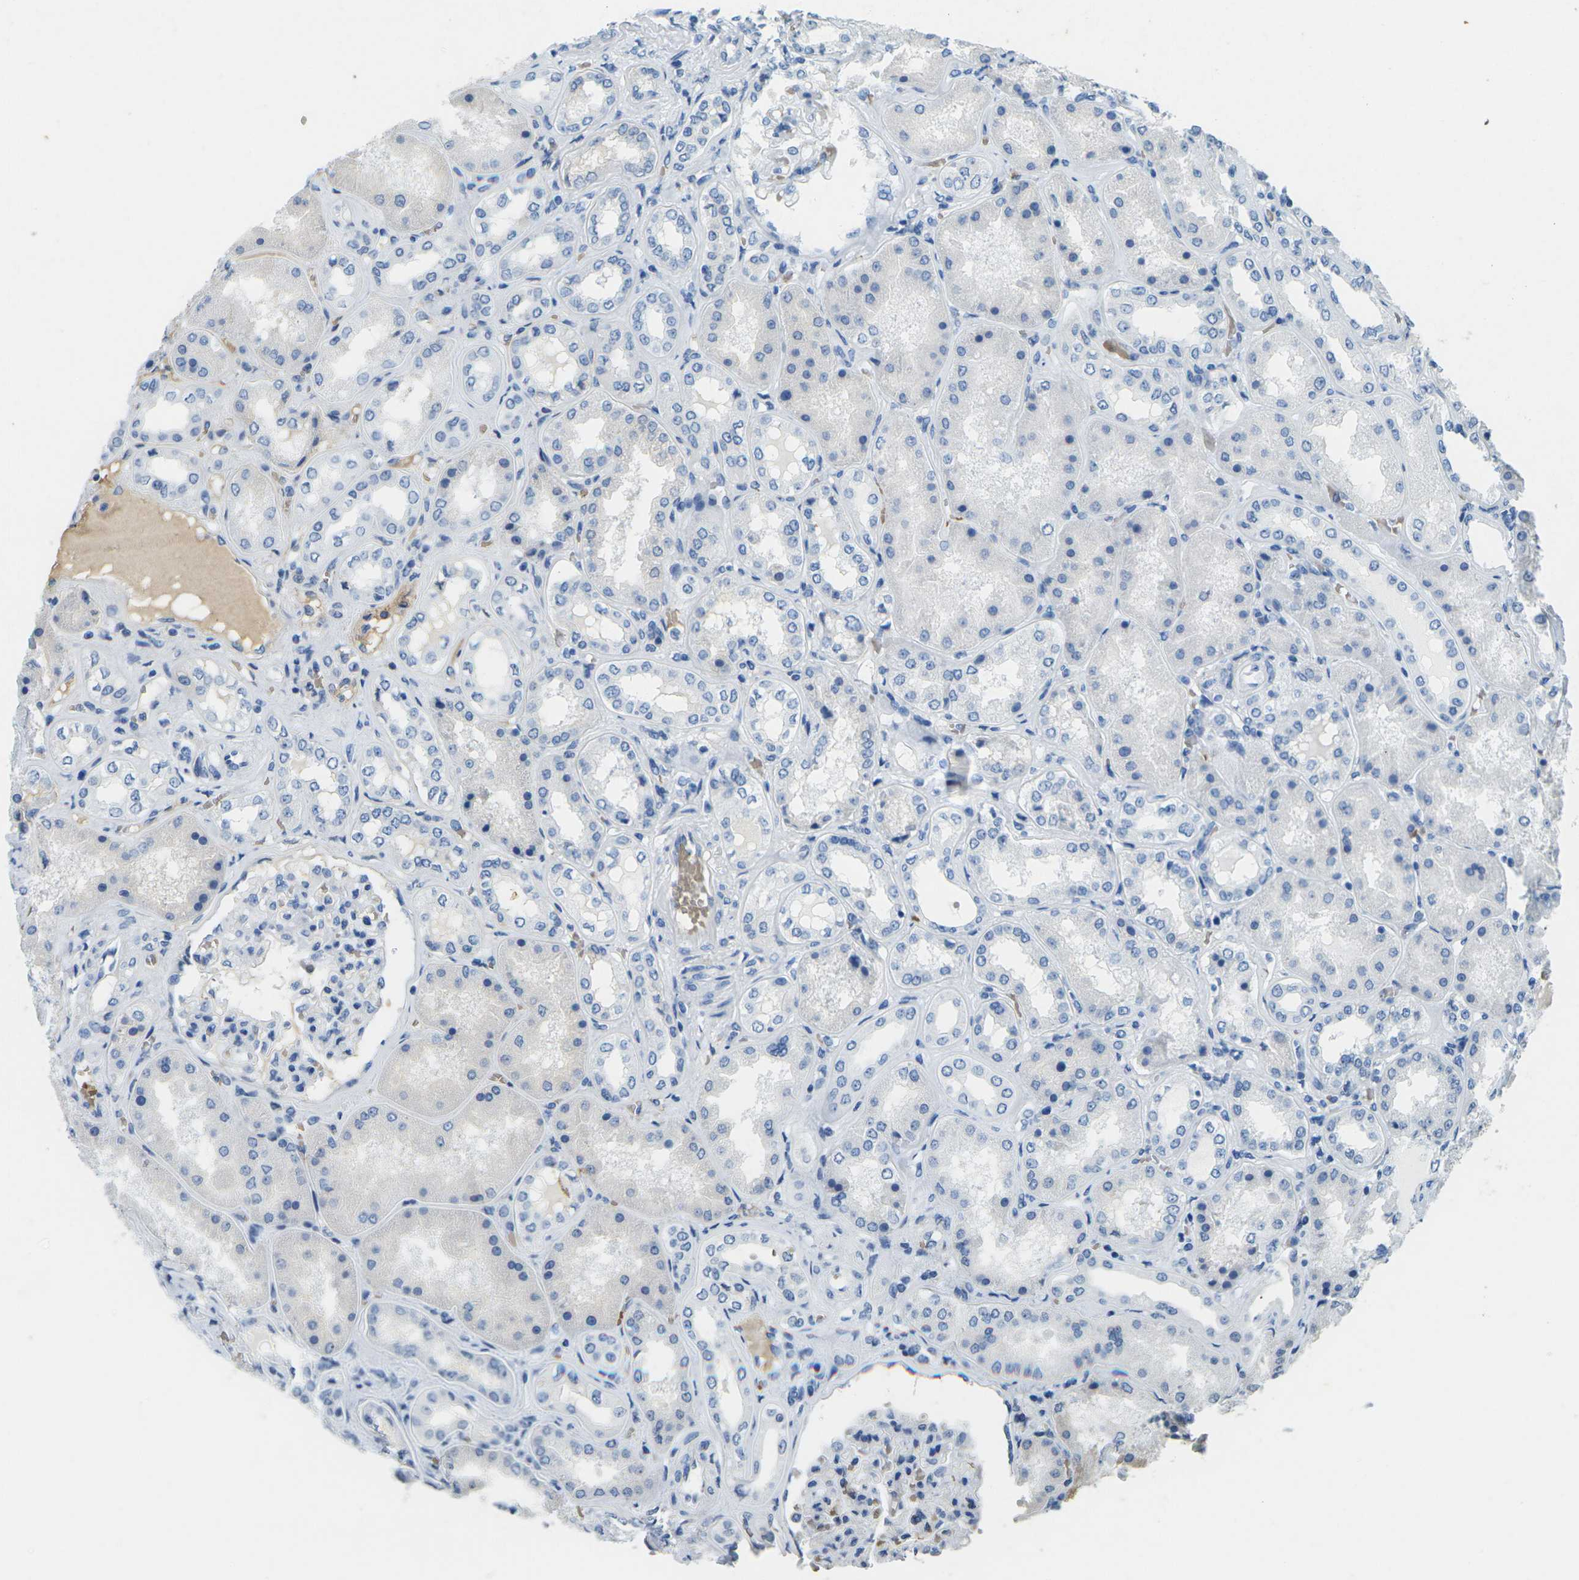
{"staining": {"intensity": "negative", "quantity": "none", "location": "none"}, "tissue": "kidney", "cell_type": "Cells in glomeruli", "image_type": "normal", "snomed": [{"axis": "morphology", "description": "Normal tissue, NOS"}, {"axis": "topography", "description": "Kidney"}], "caption": "Immunohistochemistry (IHC) photomicrograph of normal kidney stained for a protein (brown), which exhibits no positivity in cells in glomeruli.", "gene": "HBB", "patient": {"sex": "female", "age": 56}}